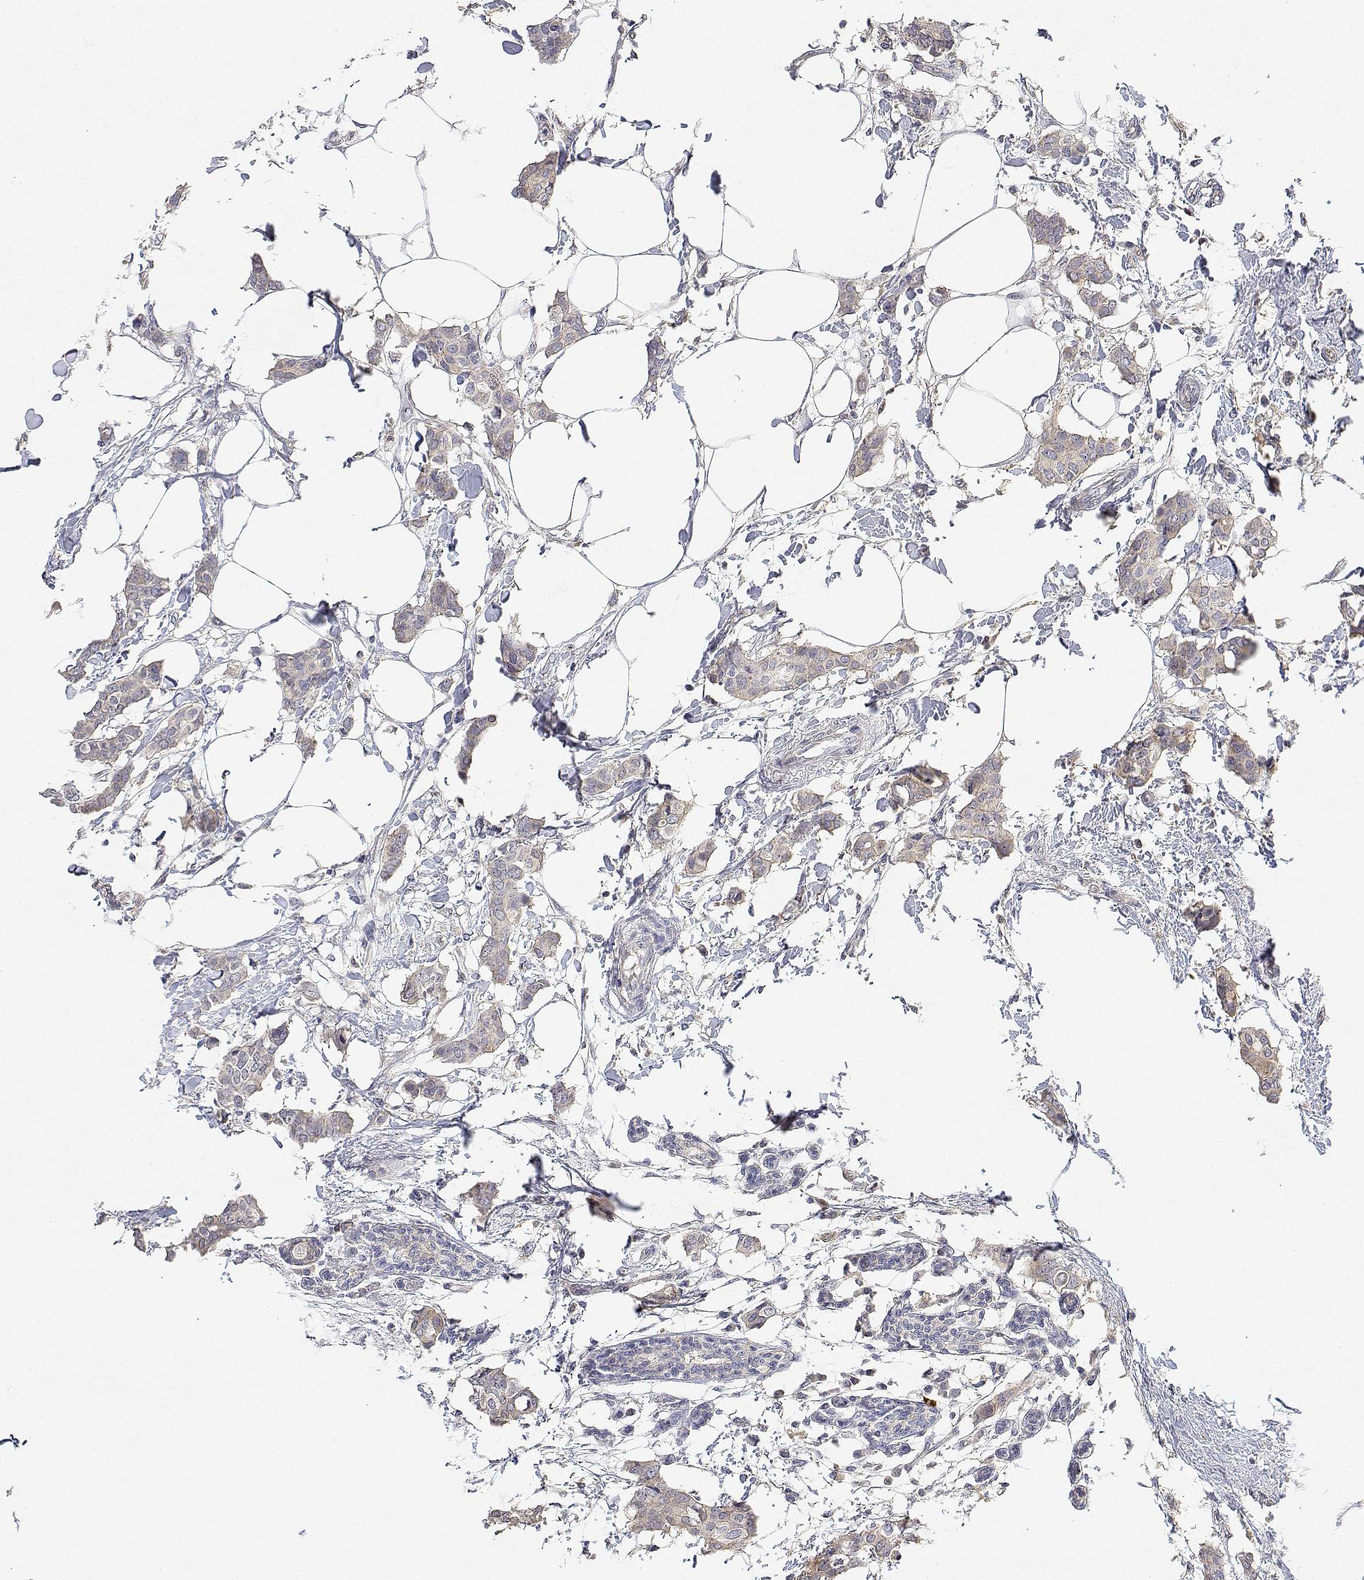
{"staining": {"intensity": "weak", "quantity": "<25%", "location": "cytoplasmic/membranous"}, "tissue": "breast cancer", "cell_type": "Tumor cells", "image_type": "cancer", "snomed": [{"axis": "morphology", "description": "Duct carcinoma"}, {"axis": "topography", "description": "Breast"}], "caption": "High power microscopy micrograph of an IHC histopathology image of breast cancer, revealing no significant staining in tumor cells.", "gene": "LONRF3", "patient": {"sex": "female", "age": 62}}